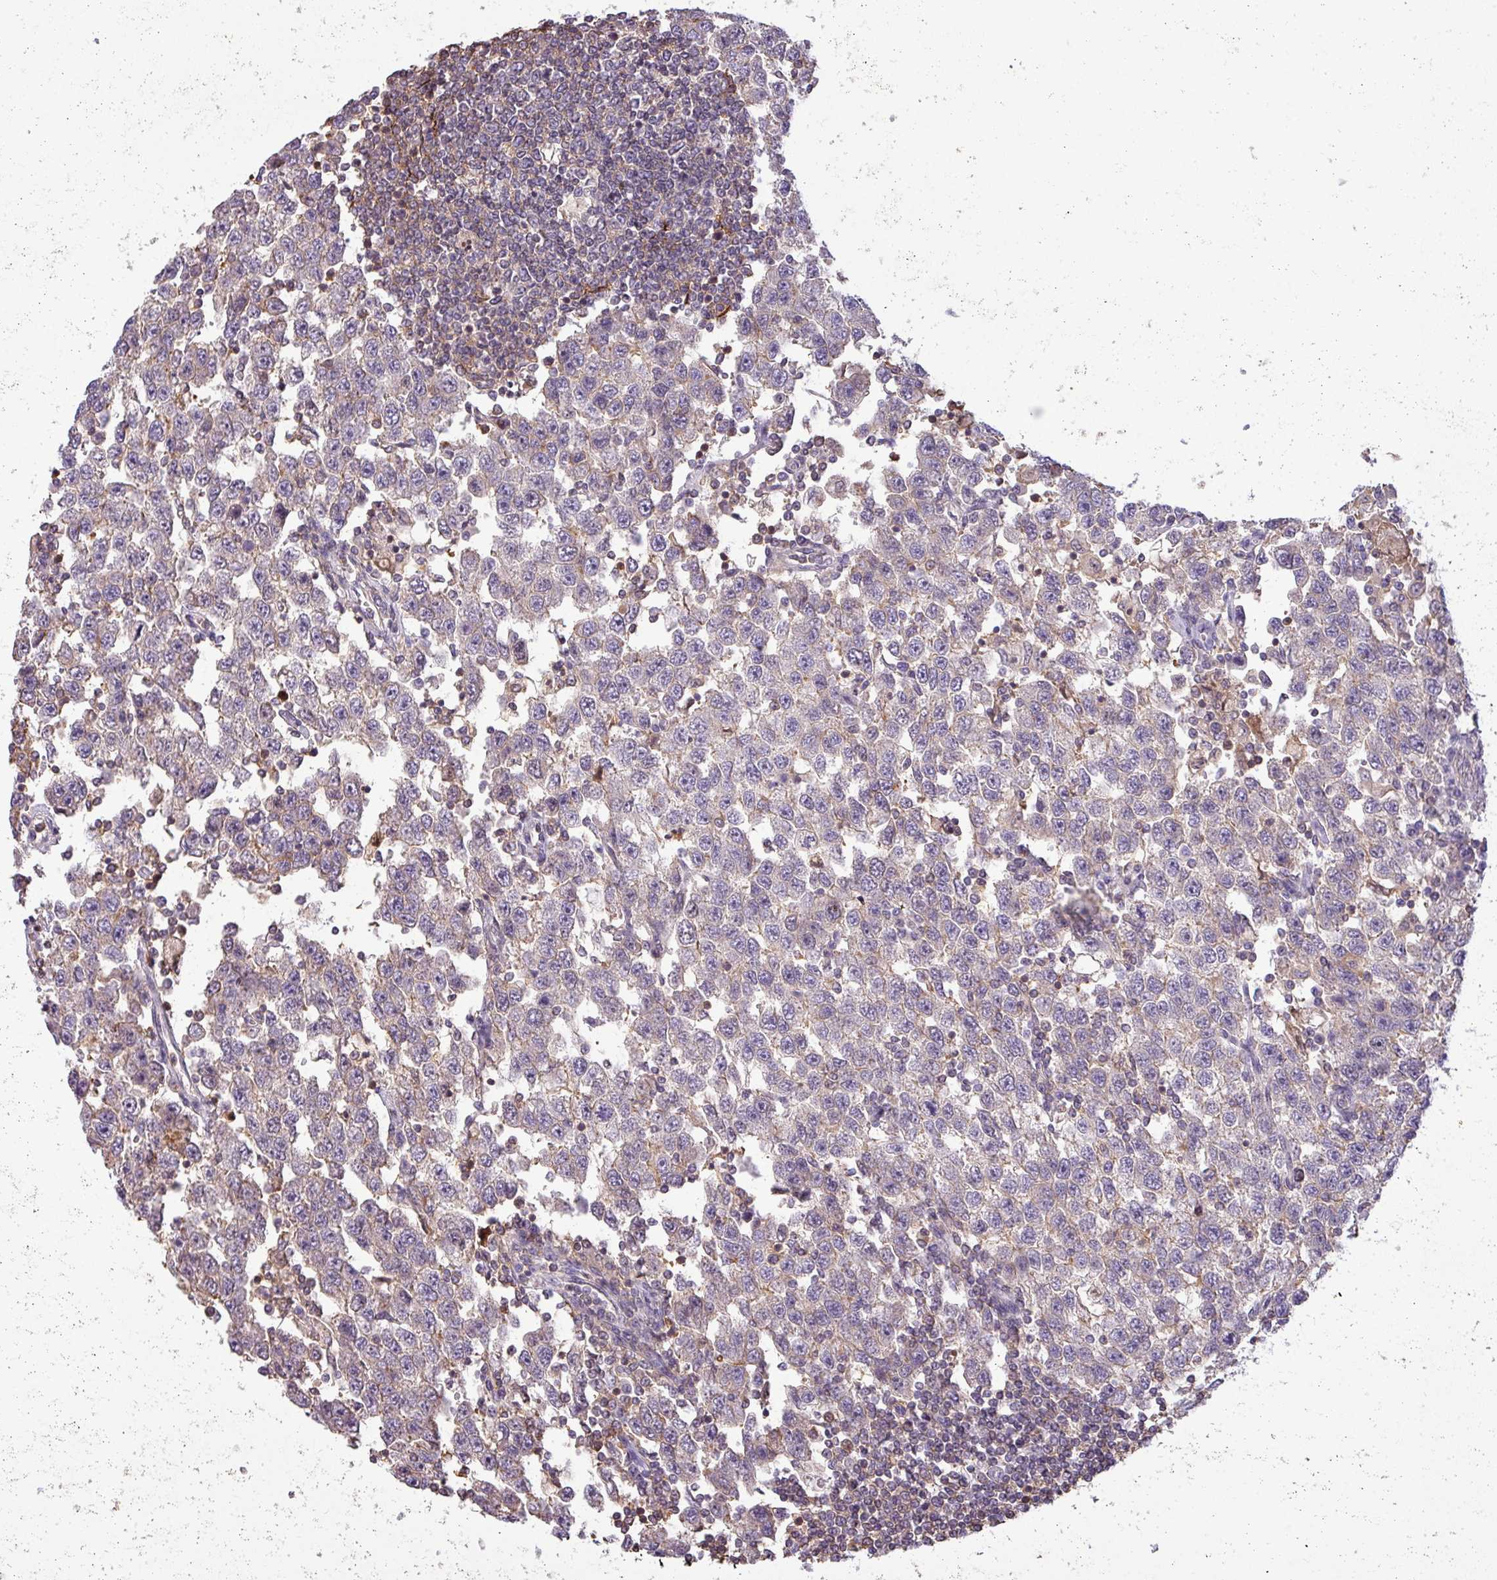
{"staining": {"intensity": "negative", "quantity": "none", "location": "none"}, "tissue": "testis cancer", "cell_type": "Tumor cells", "image_type": "cancer", "snomed": [{"axis": "morphology", "description": "Seminoma, NOS"}, {"axis": "topography", "description": "Testis"}], "caption": "Immunohistochemical staining of human testis seminoma shows no significant expression in tumor cells. (Brightfield microscopy of DAB (3,3'-diaminobenzidine) IHC at high magnification).", "gene": "ZNF835", "patient": {"sex": "male", "age": 41}}